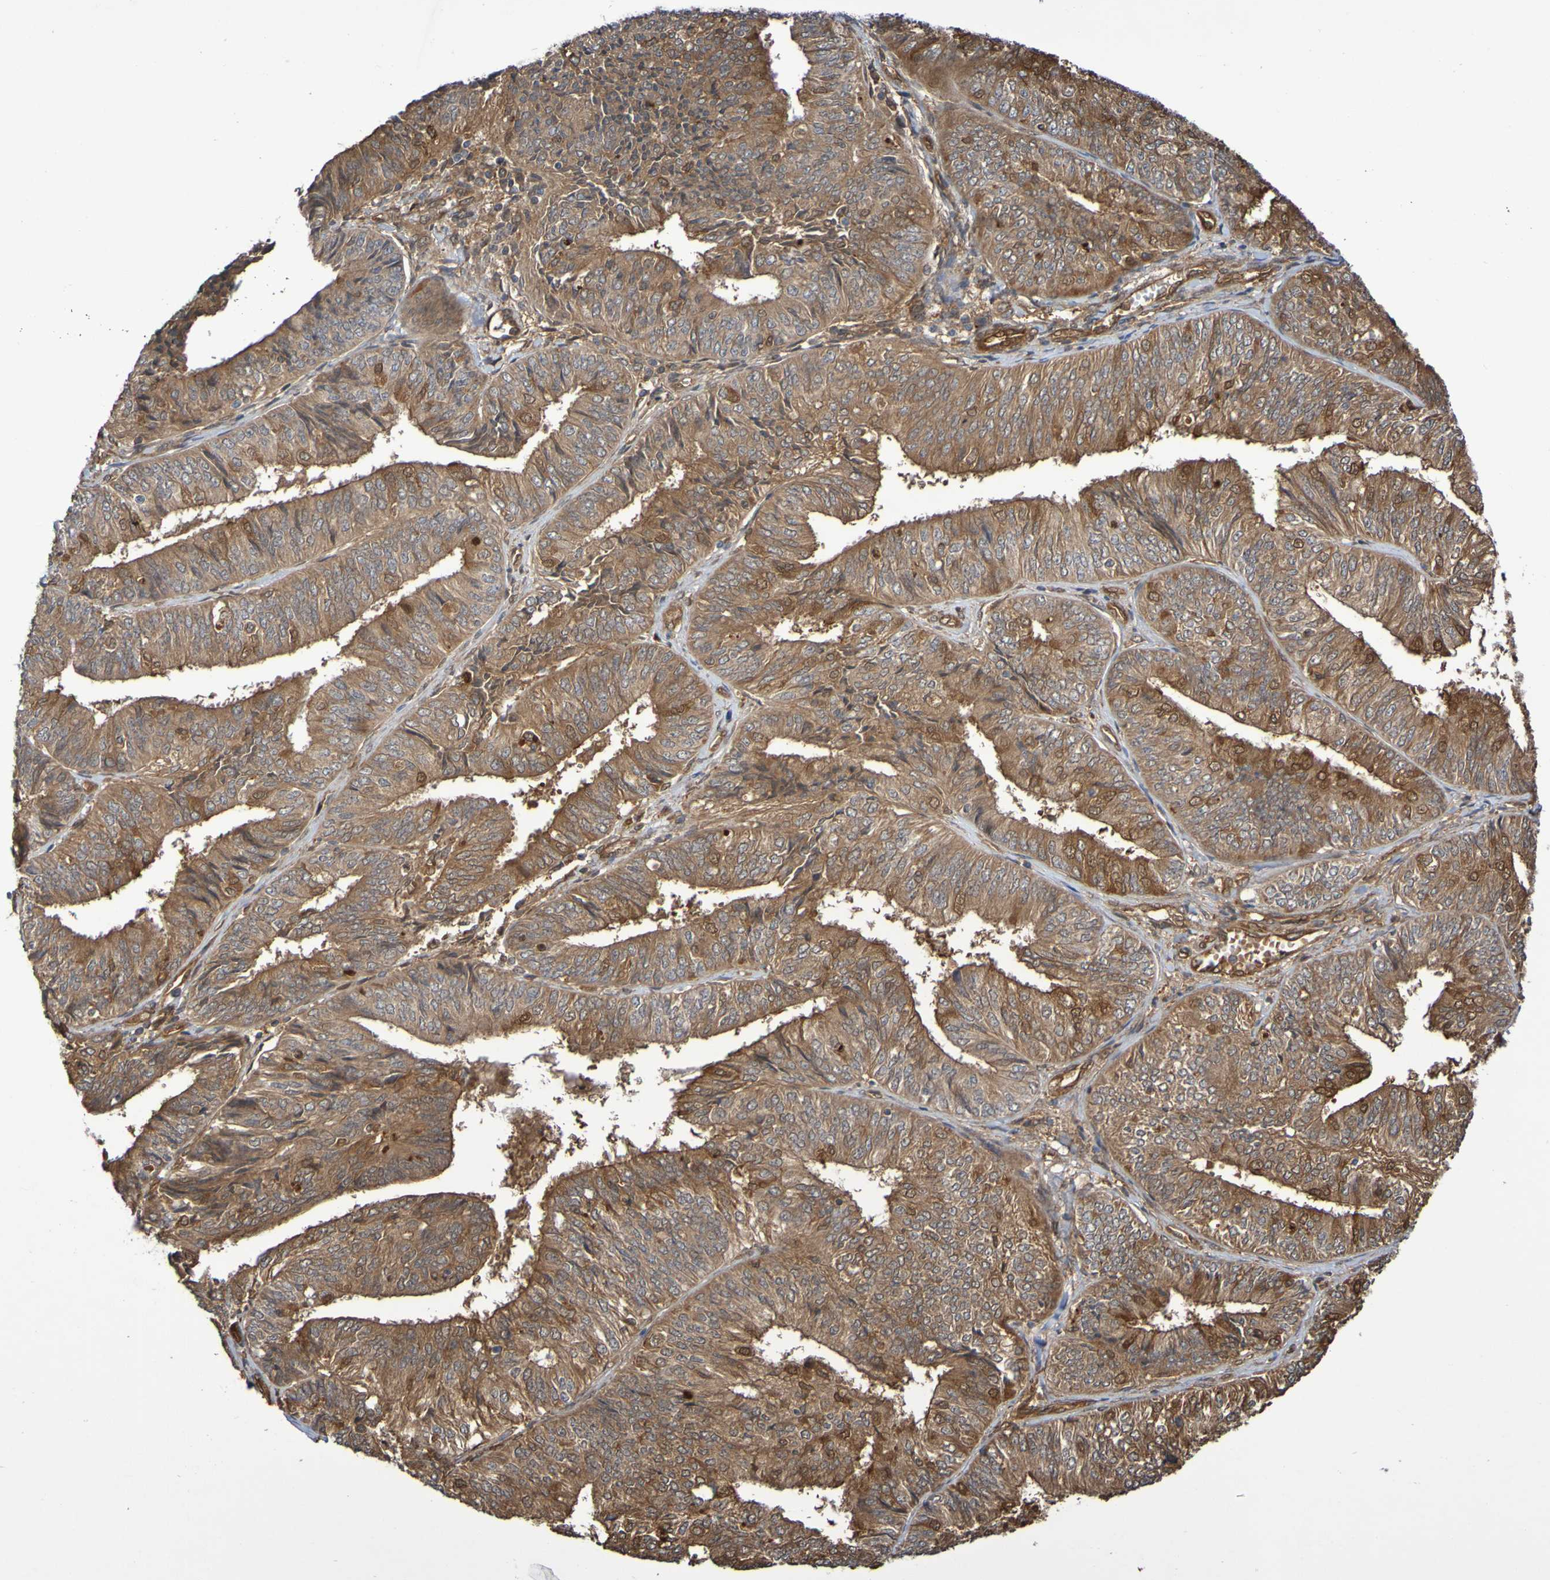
{"staining": {"intensity": "moderate", "quantity": ">75%", "location": "cytoplasmic/membranous"}, "tissue": "endometrial cancer", "cell_type": "Tumor cells", "image_type": "cancer", "snomed": [{"axis": "morphology", "description": "Adenocarcinoma, NOS"}, {"axis": "topography", "description": "Endometrium"}], "caption": "This histopathology image demonstrates endometrial cancer (adenocarcinoma) stained with immunohistochemistry (IHC) to label a protein in brown. The cytoplasmic/membranous of tumor cells show moderate positivity for the protein. Nuclei are counter-stained blue.", "gene": "SERPINB6", "patient": {"sex": "female", "age": 58}}